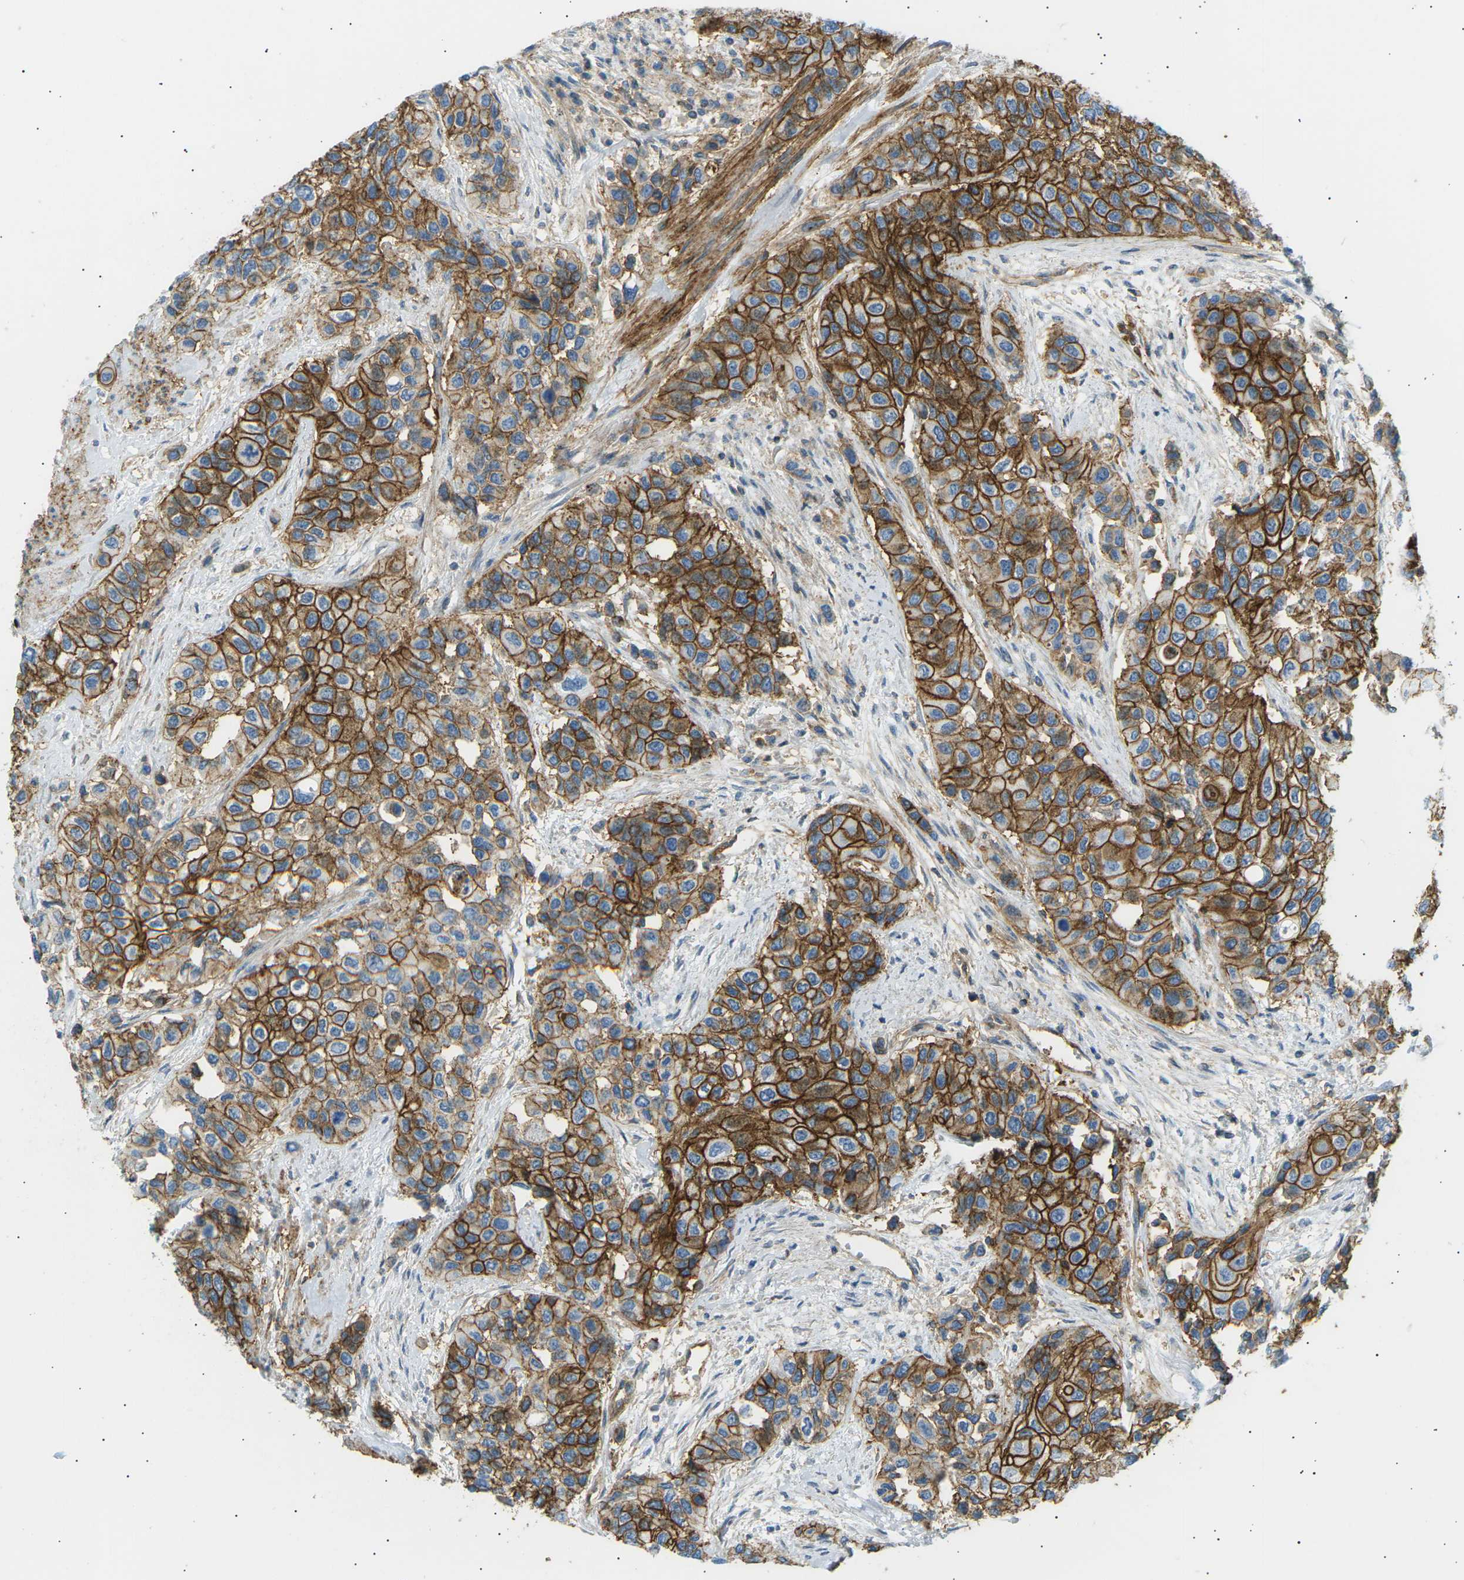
{"staining": {"intensity": "strong", "quantity": ">75%", "location": "cytoplasmic/membranous"}, "tissue": "urothelial cancer", "cell_type": "Tumor cells", "image_type": "cancer", "snomed": [{"axis": "morphology", "description": "Urothelial carcinoma, High grade"}, {"axis": "topography", "description": "Urinary bladder"}], "caption": "Human urothelial cancer stained for a protein (brown) reveals strong cytoplasmic/membranous positive positivity in approximately >75% of tumor cells.", "gene": "ATP2B4", "patient": {"sex": "female", "age": 56}}